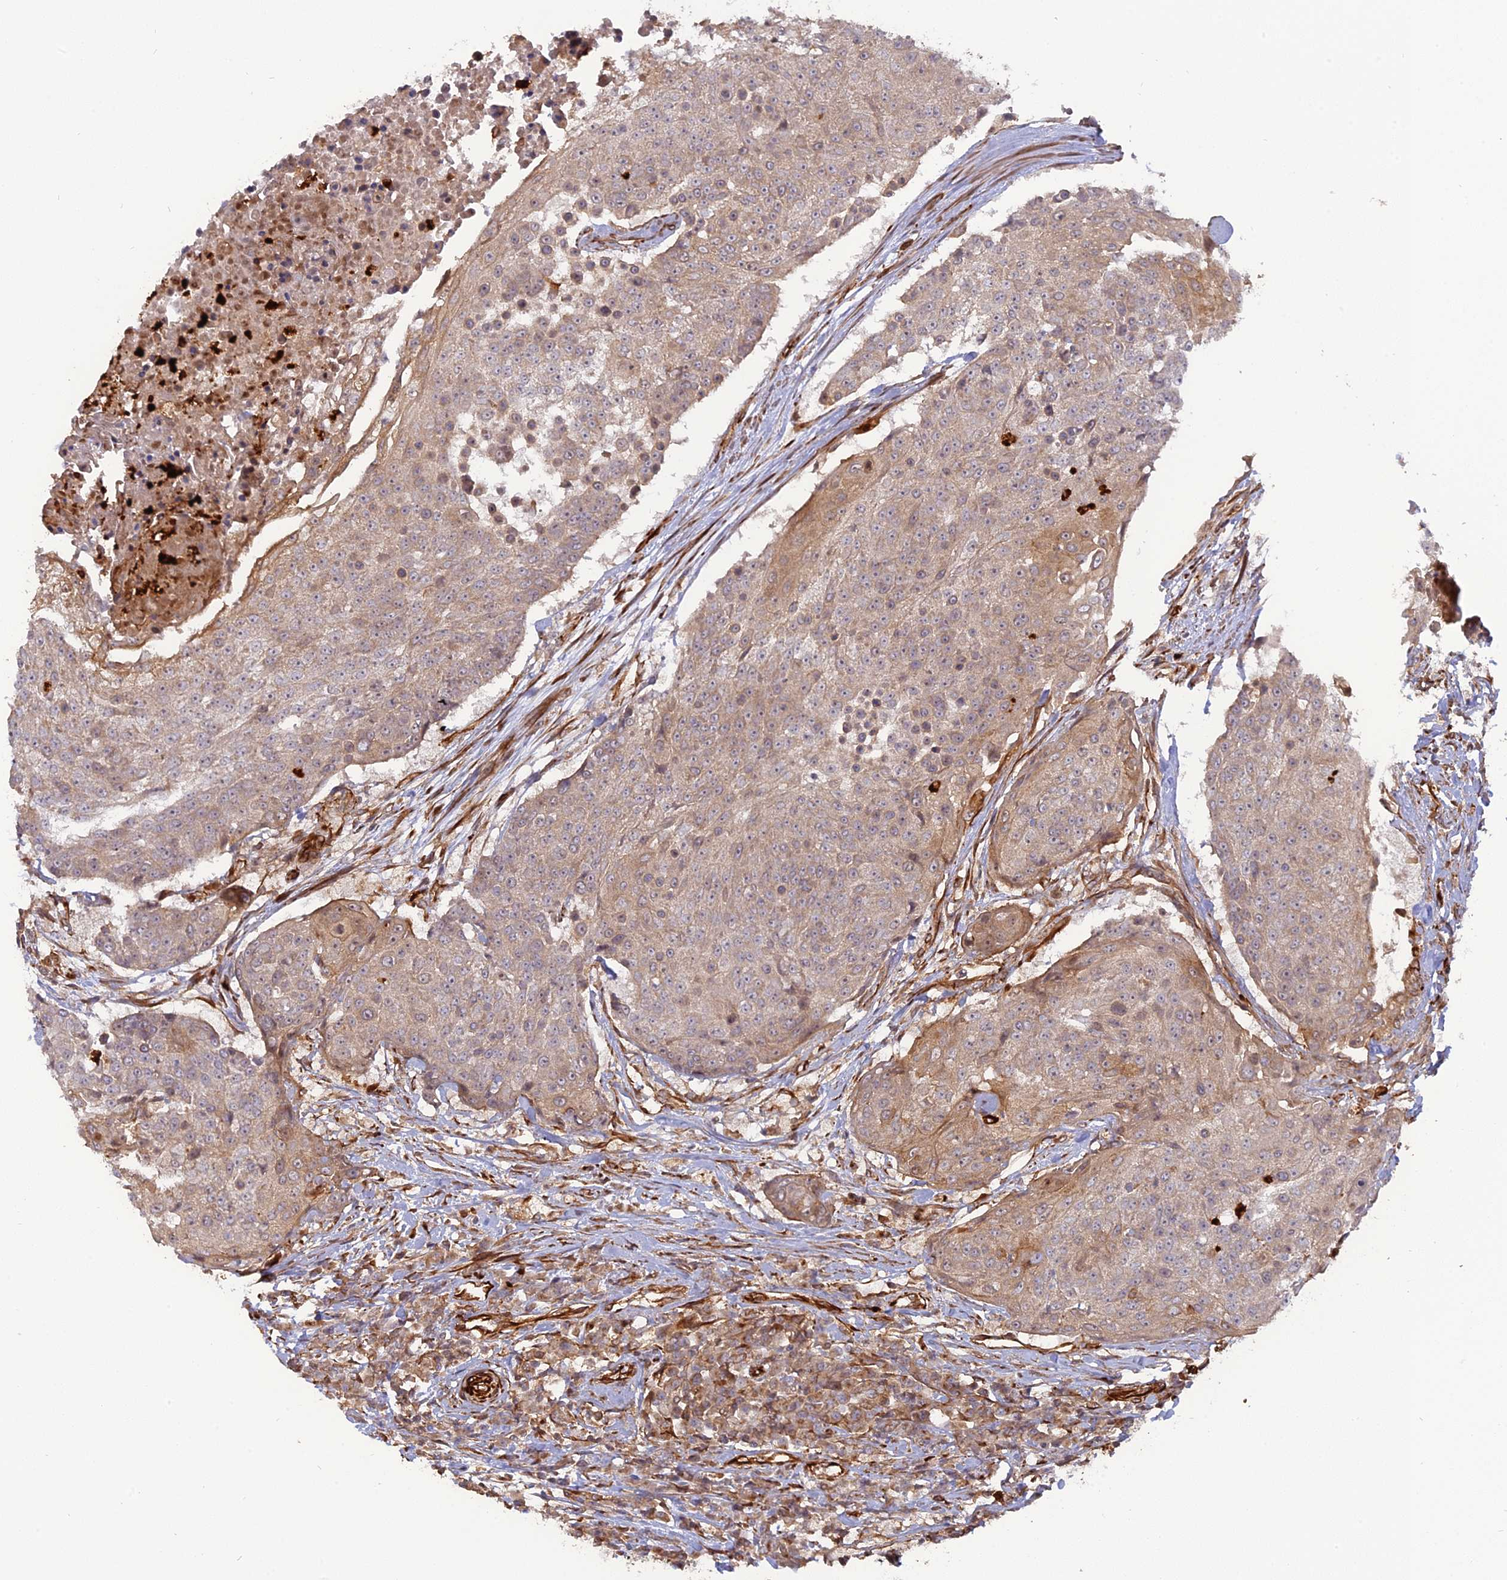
{"staining": {"intensity": "weak", "quantity": "25%-75%", "location": "cytoplasmic/membranous"}, "tissue": "urothelial cancer", "cell_type": "Tumor cells", "image_type": "cancer", "snomed": [{"axis": "morphology", "description": "Urothelial carcinoma, High grade"}, {"axis": "topography", "description": "Urinary bladder"}], "caption": "About 25%-75% of tumor cells in human urothelial cancer reveal weak cytoplasmic/membranous protein positivity as visualized by brown immunohistochemical staining.", "gene": "PHLDB3", "patient": {"sex": "female", "age": 63}}